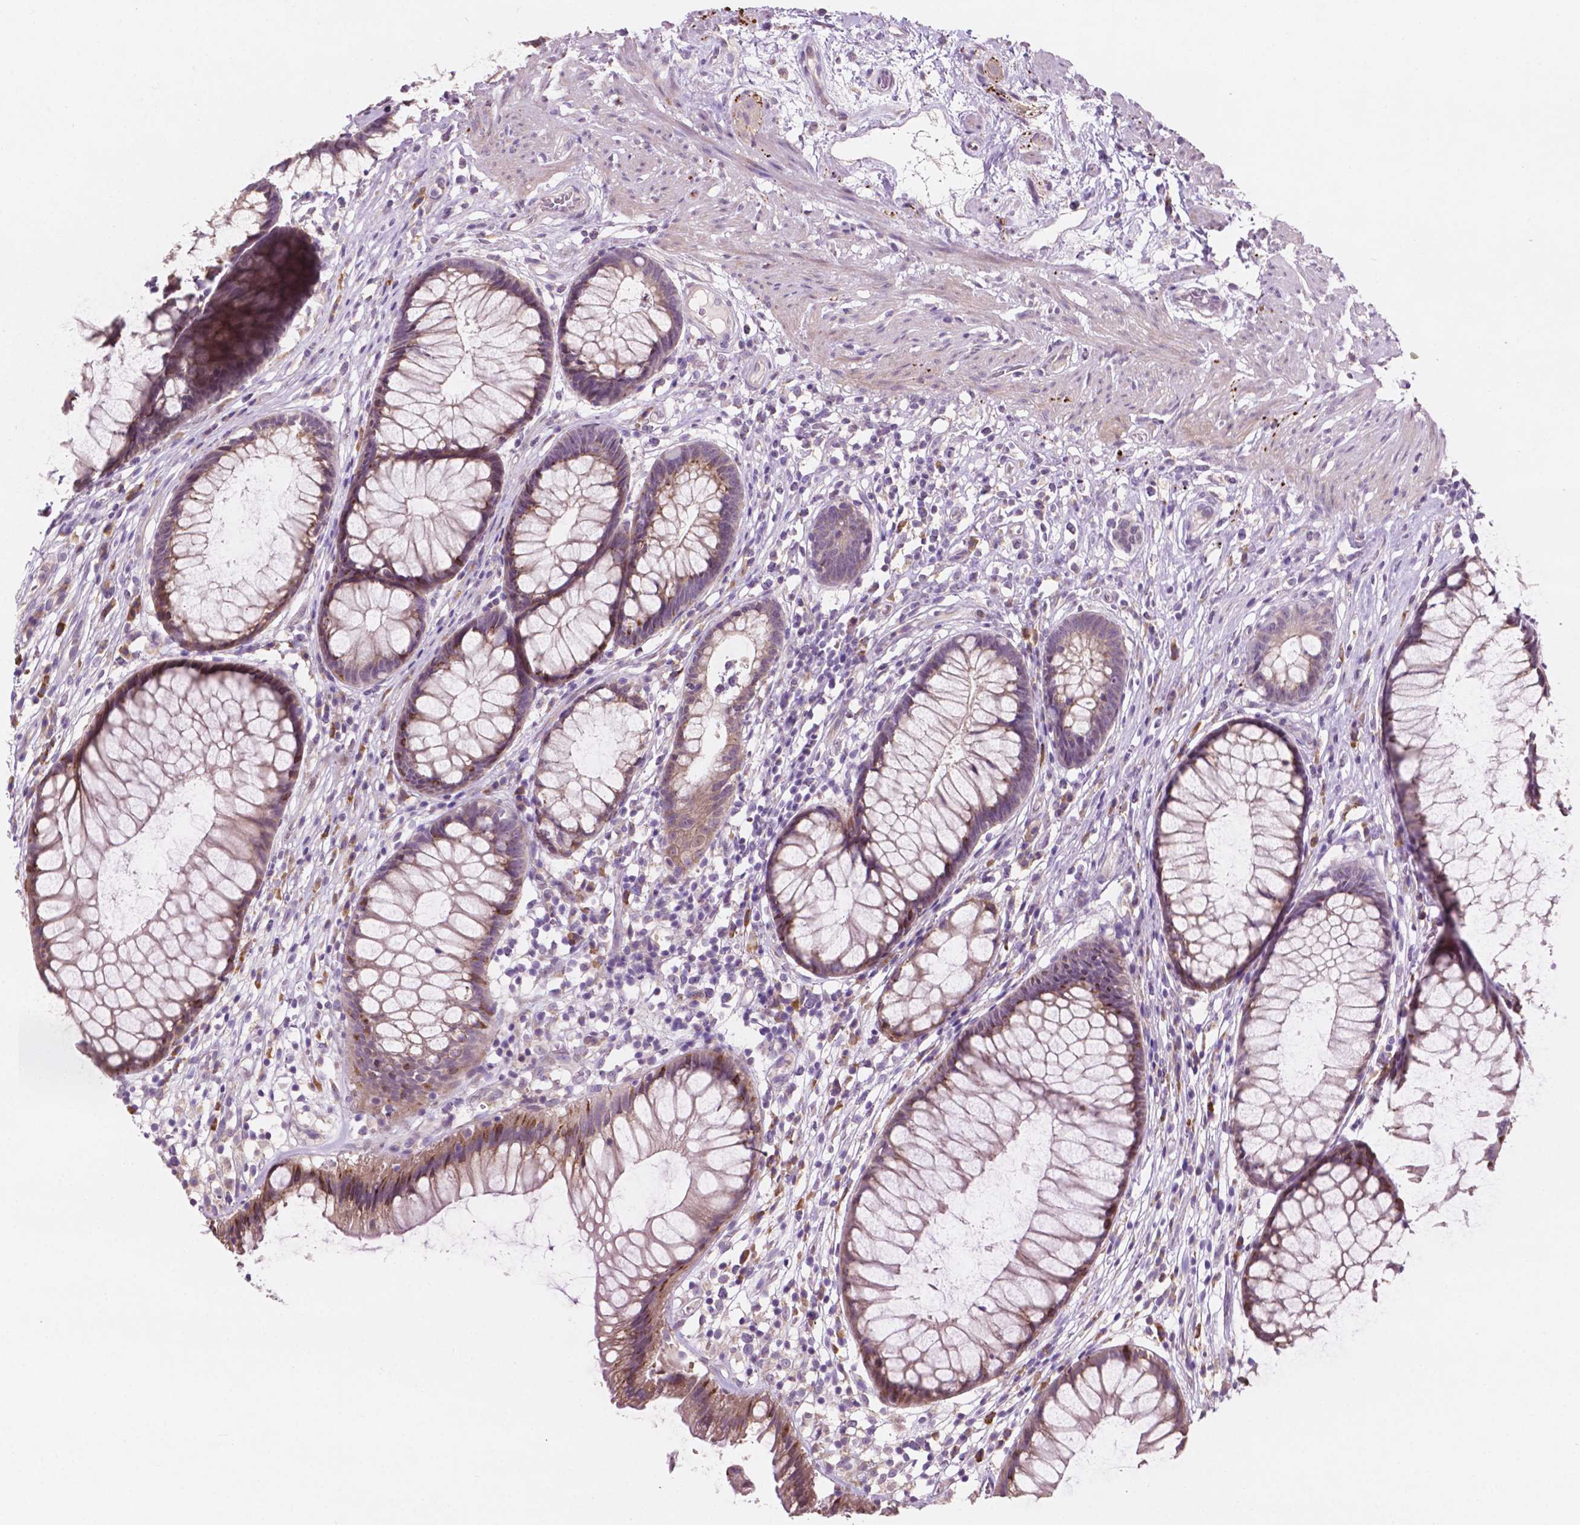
{"staining": {"intensity": "moderate", "quantity": "25%-75%", "location": "cytoplasmic/membranous"}, "tissue": "rectum", "cell_type": "Glandular cells", "image_type": "normal", "snomed": [{"axis": "morphology", "description": "Normal tissue, NOS"}, {"axis": "topography", "description": "Smooth muscle"}, {"axis": "topography", "description": "Rectum"}], "caption": "Immunohistochemical staining of benign human rectum exhibits medium levels of moderate cytoplasmic/membranous expression in approximately 25%-75% of glandular cells. (brown staining indicates protein expression, while blue staining denotes nuclei).", "gene": "LRP1B", "patient": {"sex": "male", "age": 53}}